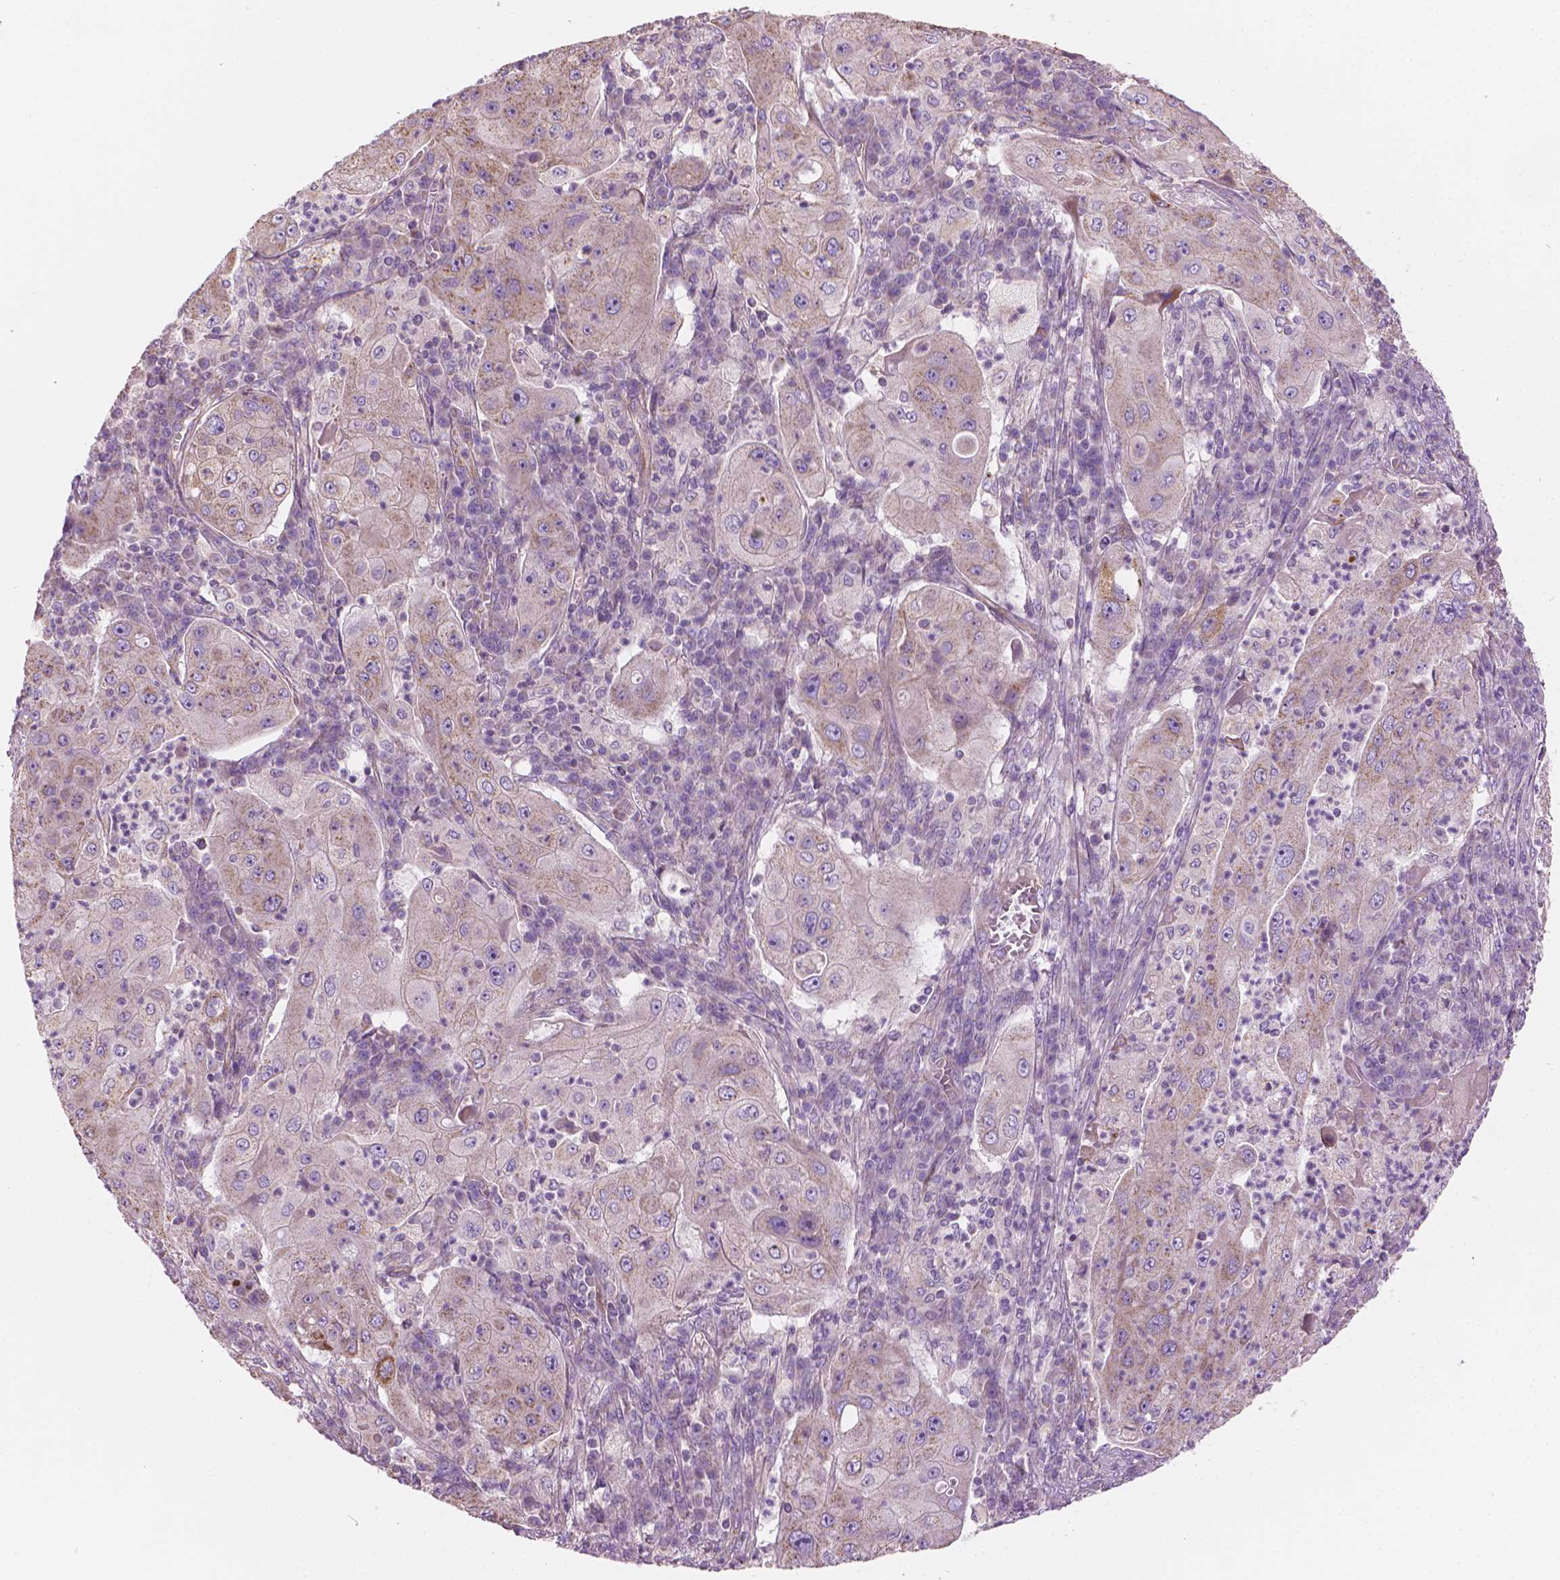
{"staining": {"intensity": "weak", "quantity": "<25%", "location": "cytoplasmic/membranous"}, "tissue": "lung cancer", "cell_type": "Tumor cells", "image_type": "cancer", "snomed": [{"axis": "morphology", "description": "Squamous cell carcinoma, NOS"}, {"axis": "topography", "description": "Lung"}], "caption": "Immunohistochemistry histopathology image of human lung squamous cell carcinoma stained for a protein (brown), which displays no expression in tumor cells.", "gene": "TTC29", "patient": {"sex": "female", "age": 59}}